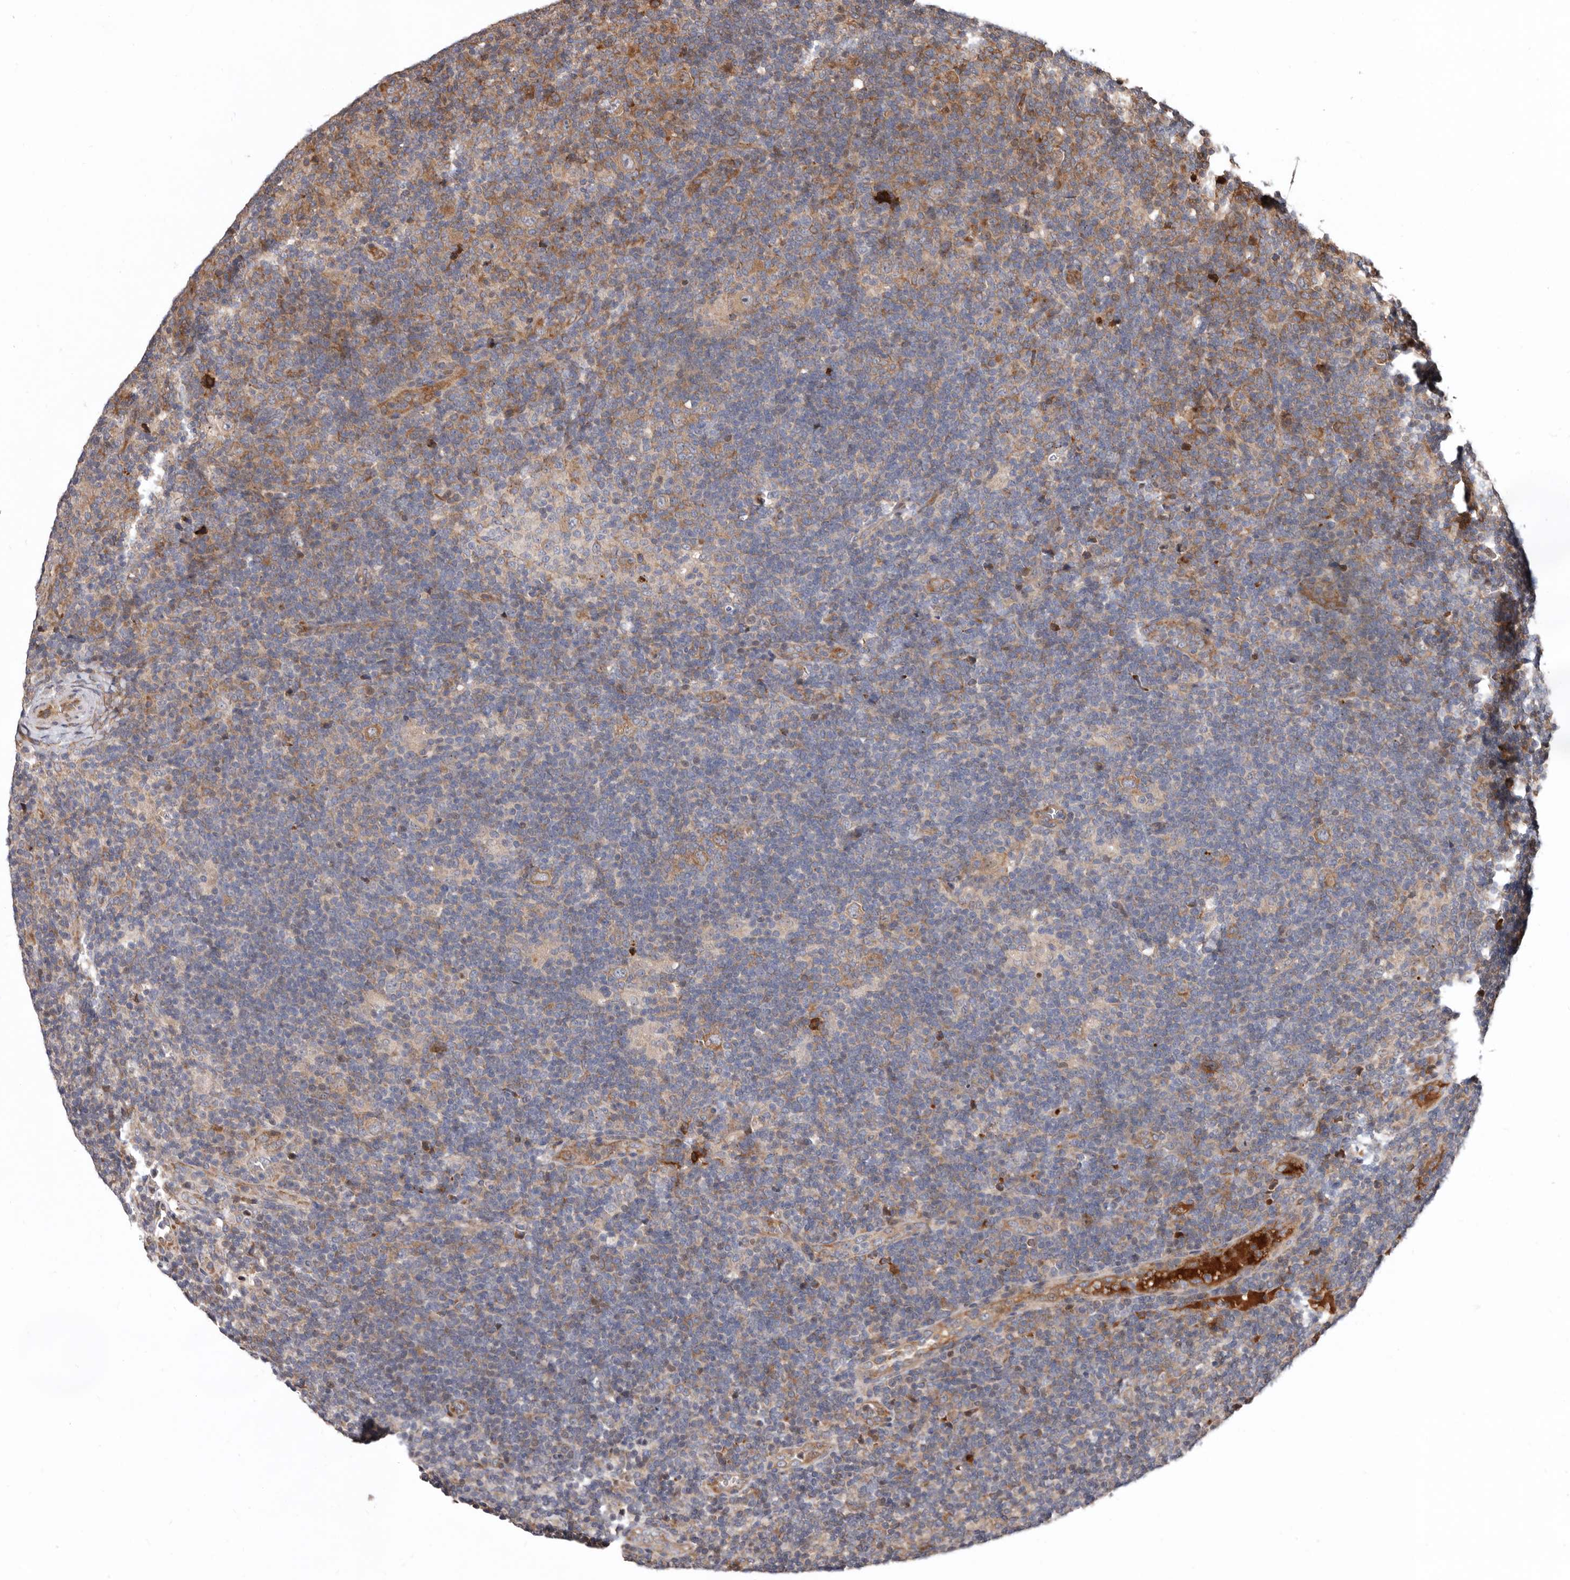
{"staining": {"intensity": "weak", "quantity": ">75%", "location": "cytoplasmic/membranous"}, "tissue": "lymphoma", "cell_type": "Tumor cells", "image_type": "cancer", "snomed": [{"axis": "morphology", "description": "Hodgkin's disease, NOS"}, {"axis": "topography", "description": "Lymph node"}], "caption": "Hodgkin's disease stained for a protein (brown) exhibits weak cytoplasmic/membranous positive staining in about >75% of tumor cells.", "gene": "WEE2", "patient": {"sex": "female", "age": 57}}